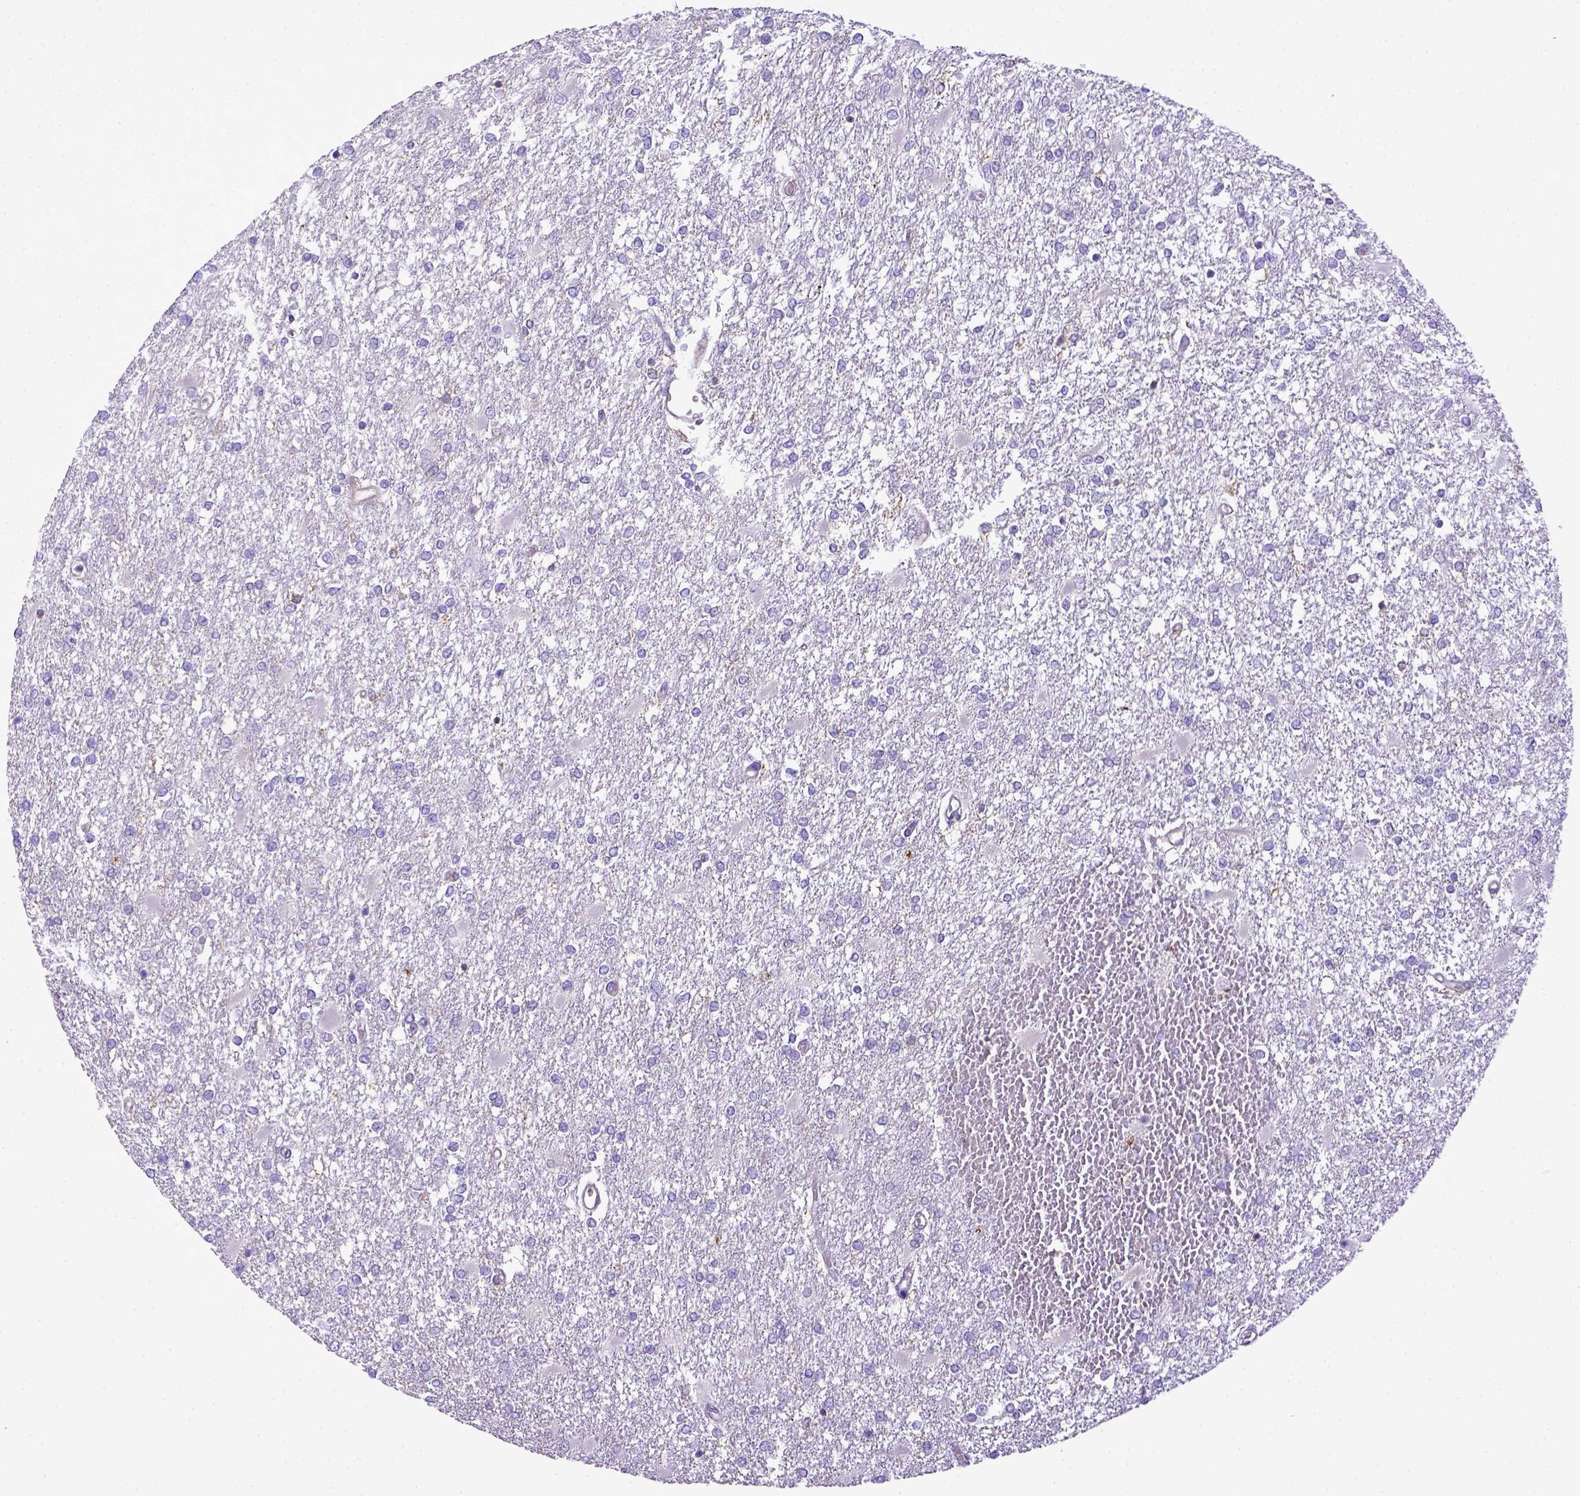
{"staining": {"intensity": "negative", "quantity": "none", "location": "none"}, "tissue": "glioma", "cell_type": "Tumor cells", "image_type": "cancer", "snomed": [{"axis": "morphology", "description": "Glioma, malignant, High grade"}, {"axis": "topography", "description": "Cerebral cortex"}], "caption": "A high-resolution micrograph shows immunohistochemistry (IHC) staining of glioma, which displays no significant expression in tumor cells.", "gene": "CD40", "patient": {"sex": "male", "age": 79}}